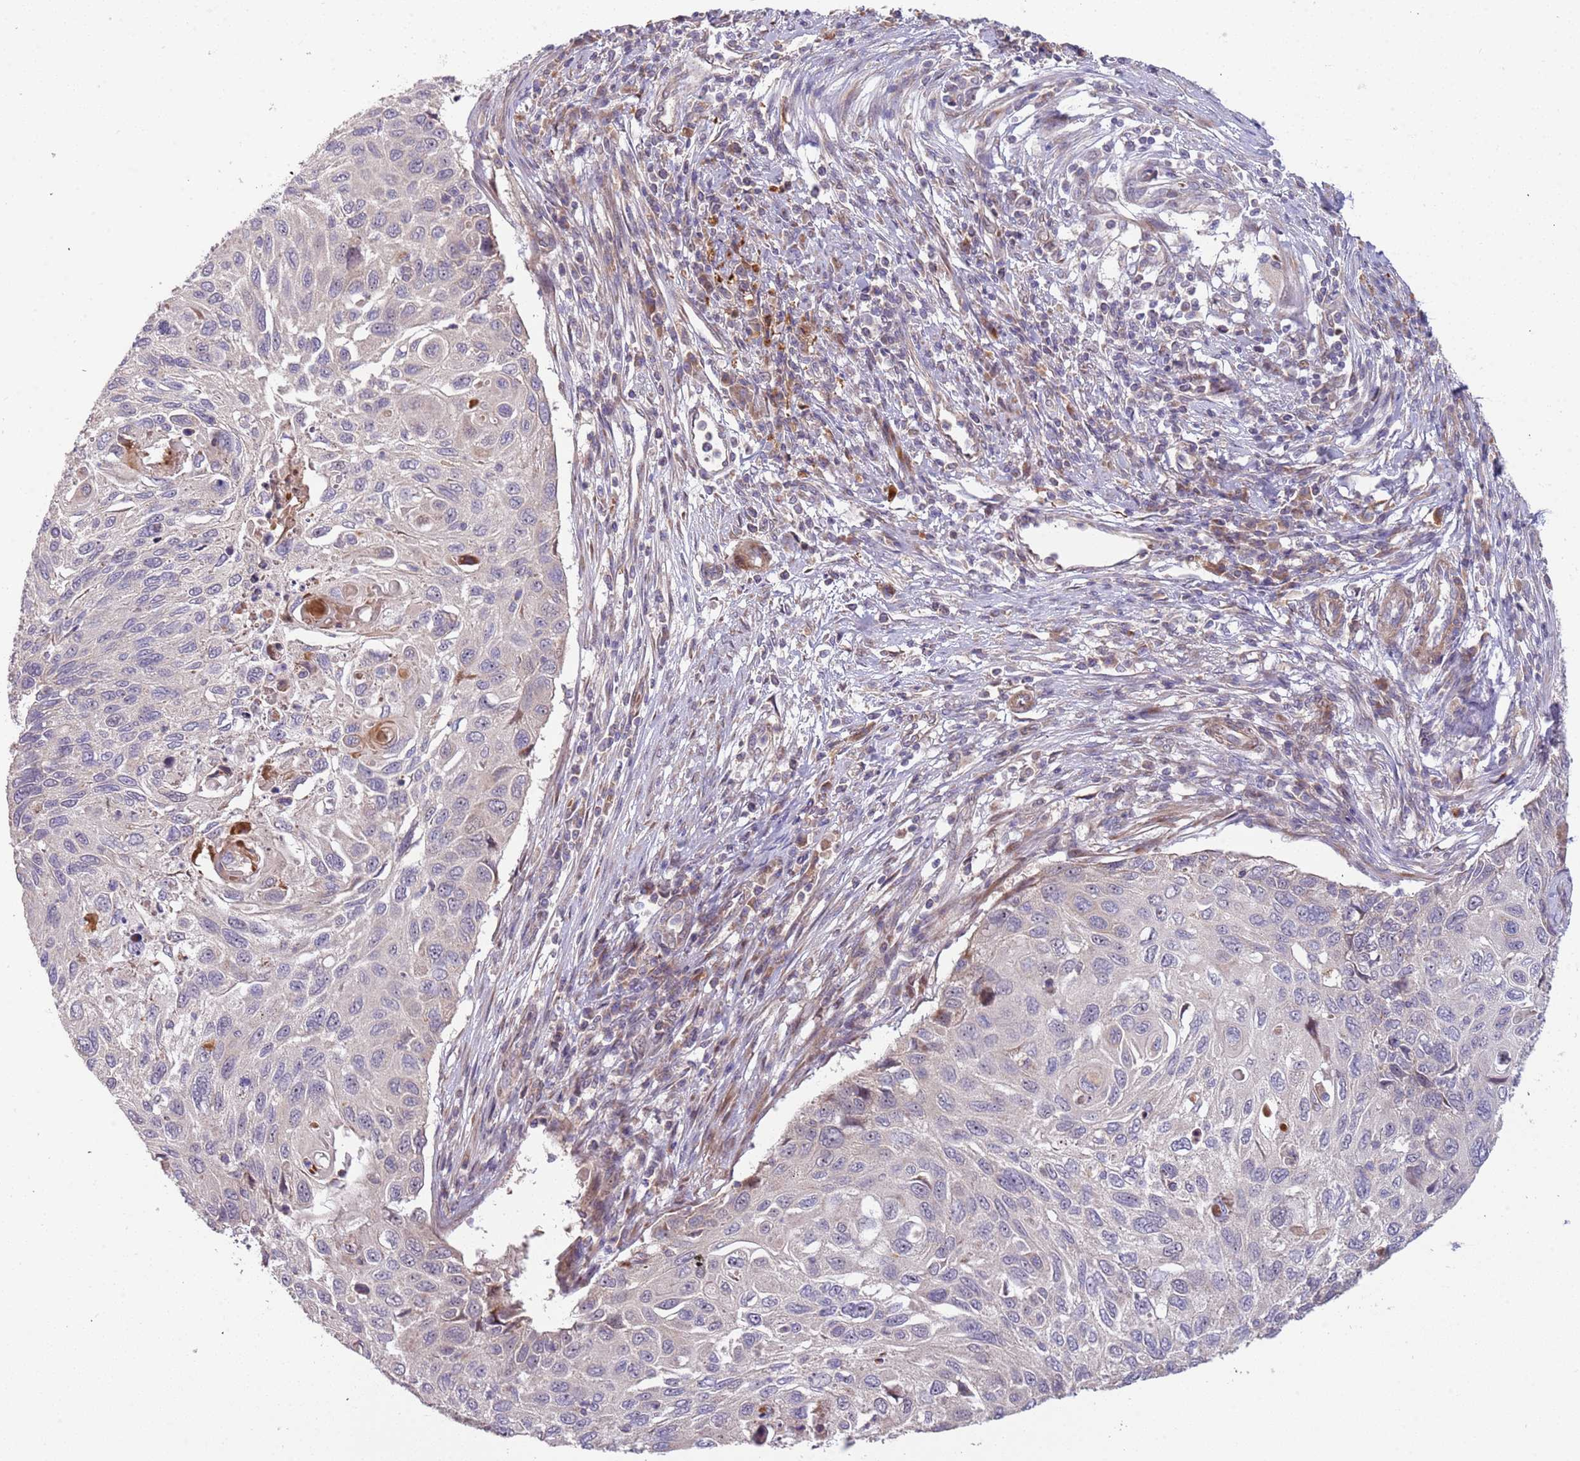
{"staining": {"intensity": "negative", "quantity": "none", "location": "none"}, "tissue": "cervical cancer", "cell_type": "Tumor cells", "image_type": "cancer", "snomed": [{"axis": "morphology", "description": "Squamous cell carcinoma, NOS"}, {"axis": "topography", "description": "Cervix"}], "caption": "This photomicrograph is of cervical cancer (squamous cell carcinoma) stained with immunohistochemistry (IHC) to label a protein in brown with the nuclei are counter-stained blue. There is no expression in tumor cells.", "gene": "TRAPPC6B", "patient": {"sex": "female", "age": 70}}